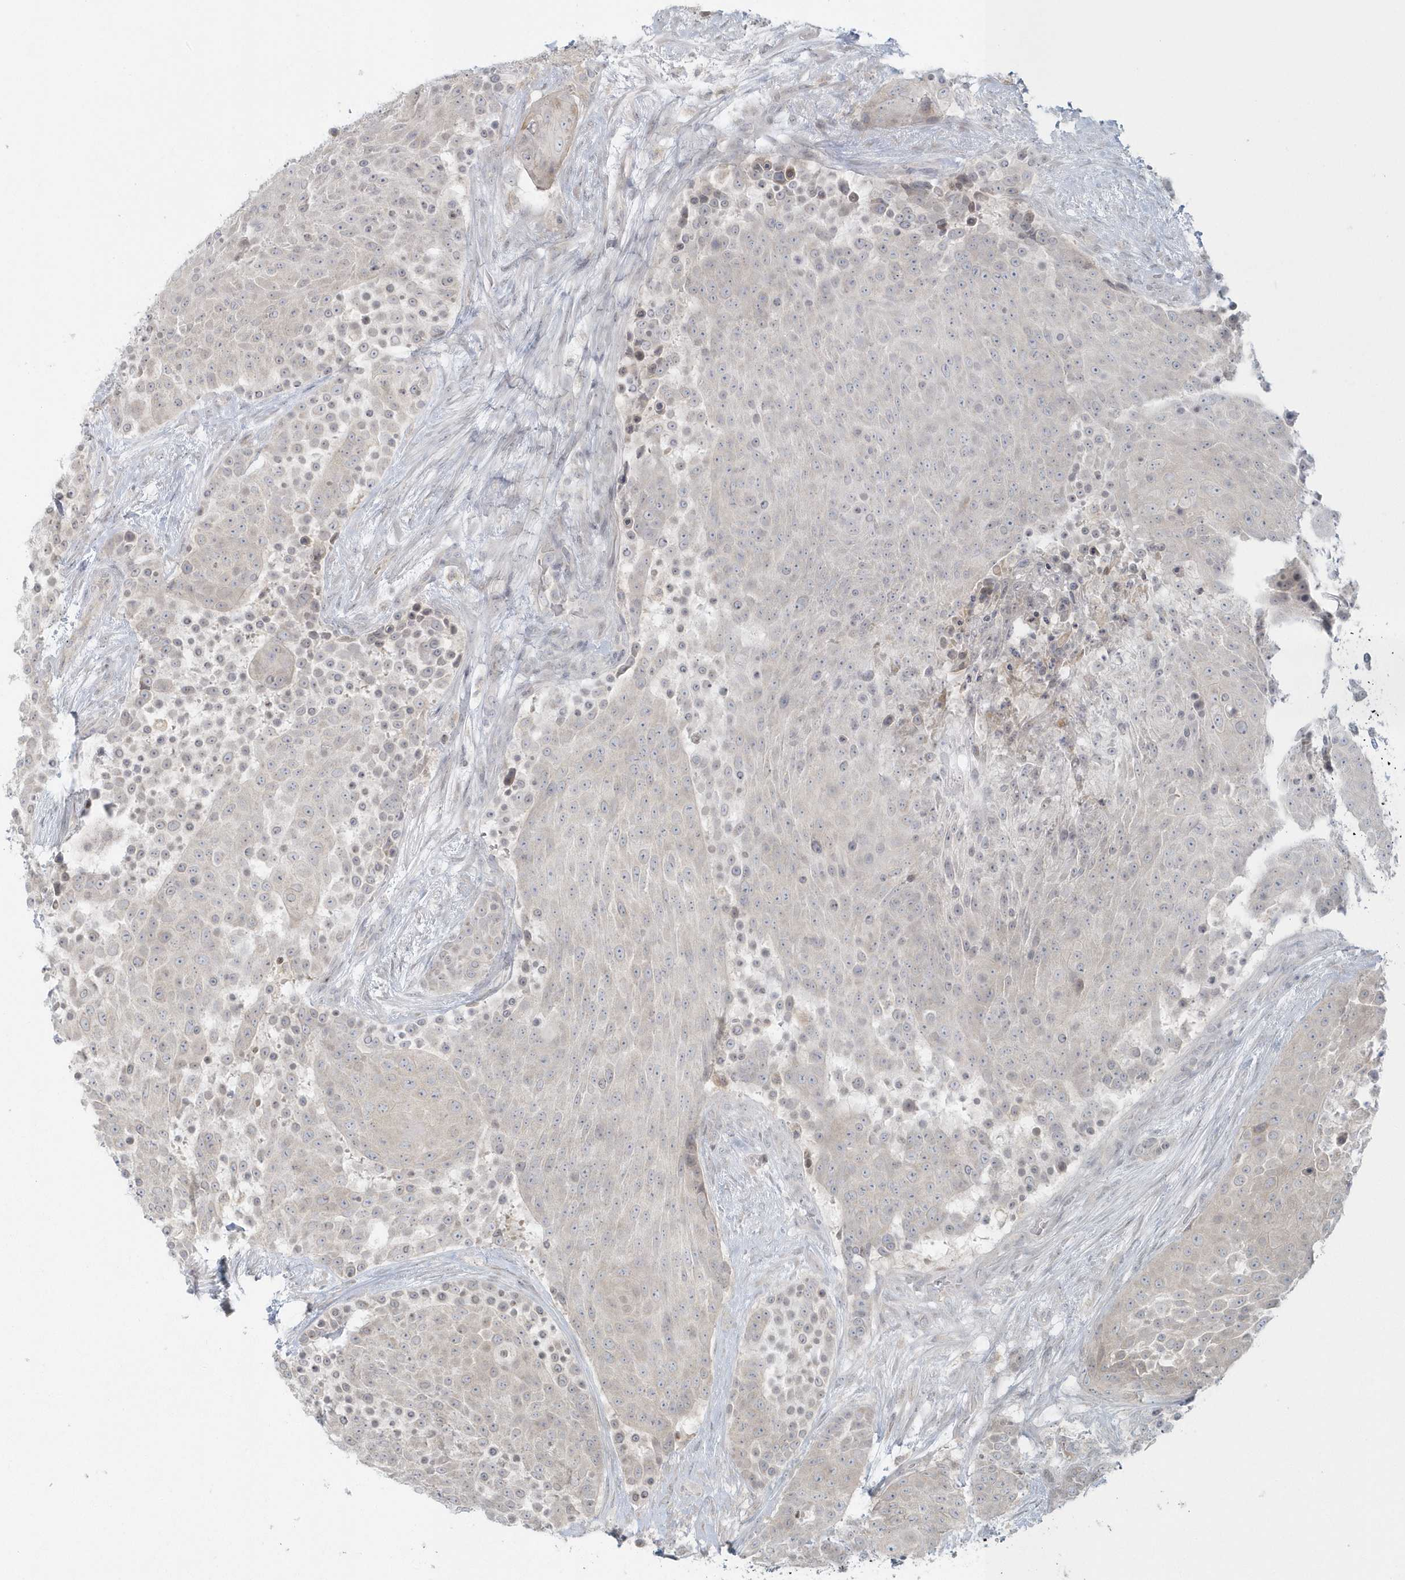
{"staining": {"intensity": "negative", "quantity": "none", "location": "none"}, "tissue": "urothelial cancer", "cell_type": "Tumor cells", "image_type": "cancer", "snomed": [{"axis": "morphology", "description": "Urothelial carcinoma, High grade"}, {"axis": "topography", "description": "Urinary bladder"}], "caption": "Immunohistochemical staining of urothelial cancer reveals no significant positivity in tumor cells. (DAB immunohistochemistry with hematoxylin counter stain).", "gene": "BLTP3A", "patient": {"sex": "female", "age": 63}}